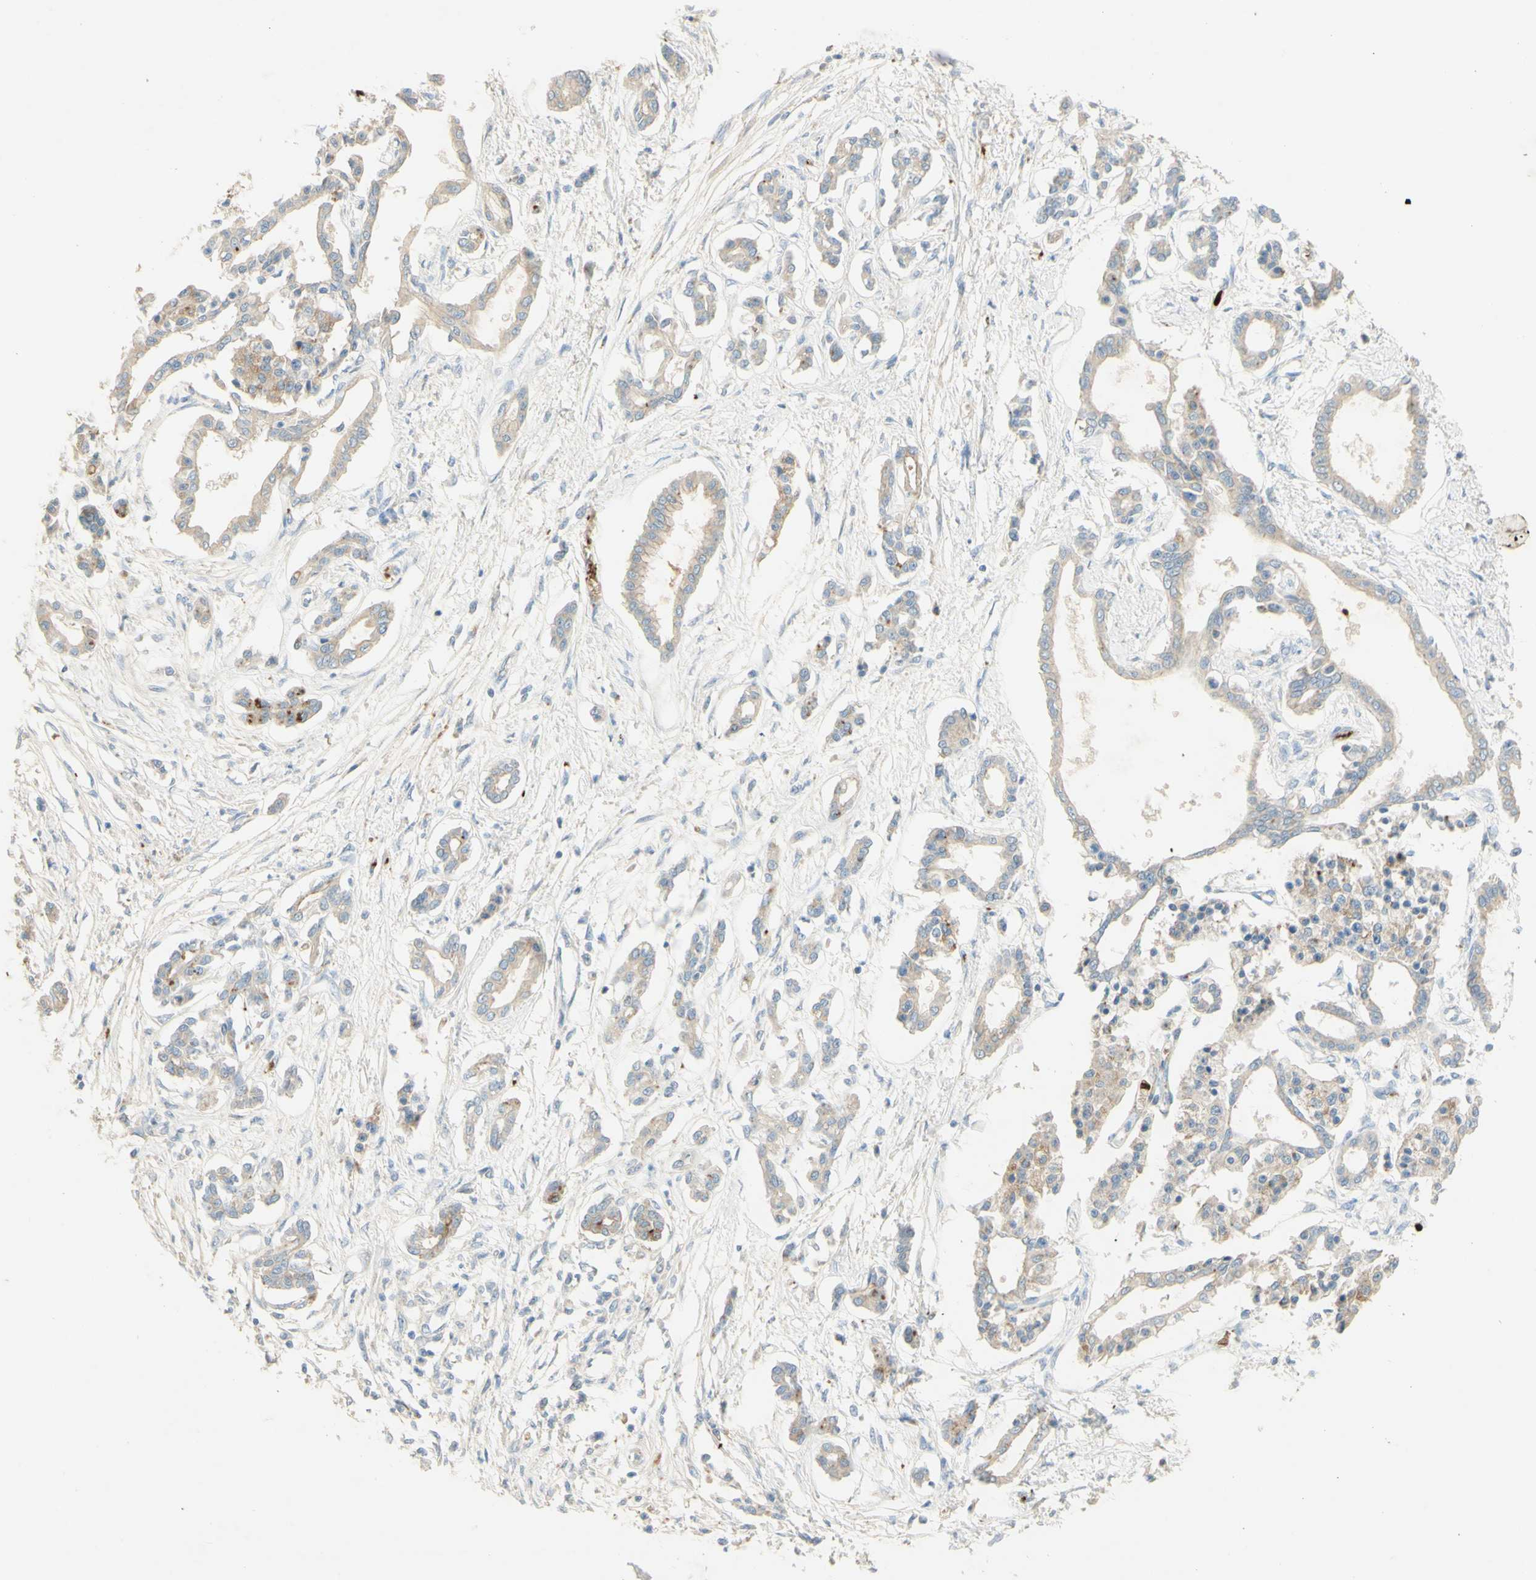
{"staining": {"intensity": "weak", "quantity": "25%-75%", "location": "cytoplasmic/membranous"}, "tissue": "pancreatic cancer", "cell_type": "Tumor cells", "image_type": "cancer", "snomed": [{"axis": "morphology", "description": "Adenocarcinoma, NOS"}, {"axis": "topography", "description": "Pancreas"}], "caption": "Pancreatic cancer (adenocarcinoma) was stained to show a protein in brown. There is low levels of weak cytoplasmic/membranous positivity in approximately 25%-75% of tumor cells.", "gene": "GAN", "patient": {"sex": "male", "age": 56}}